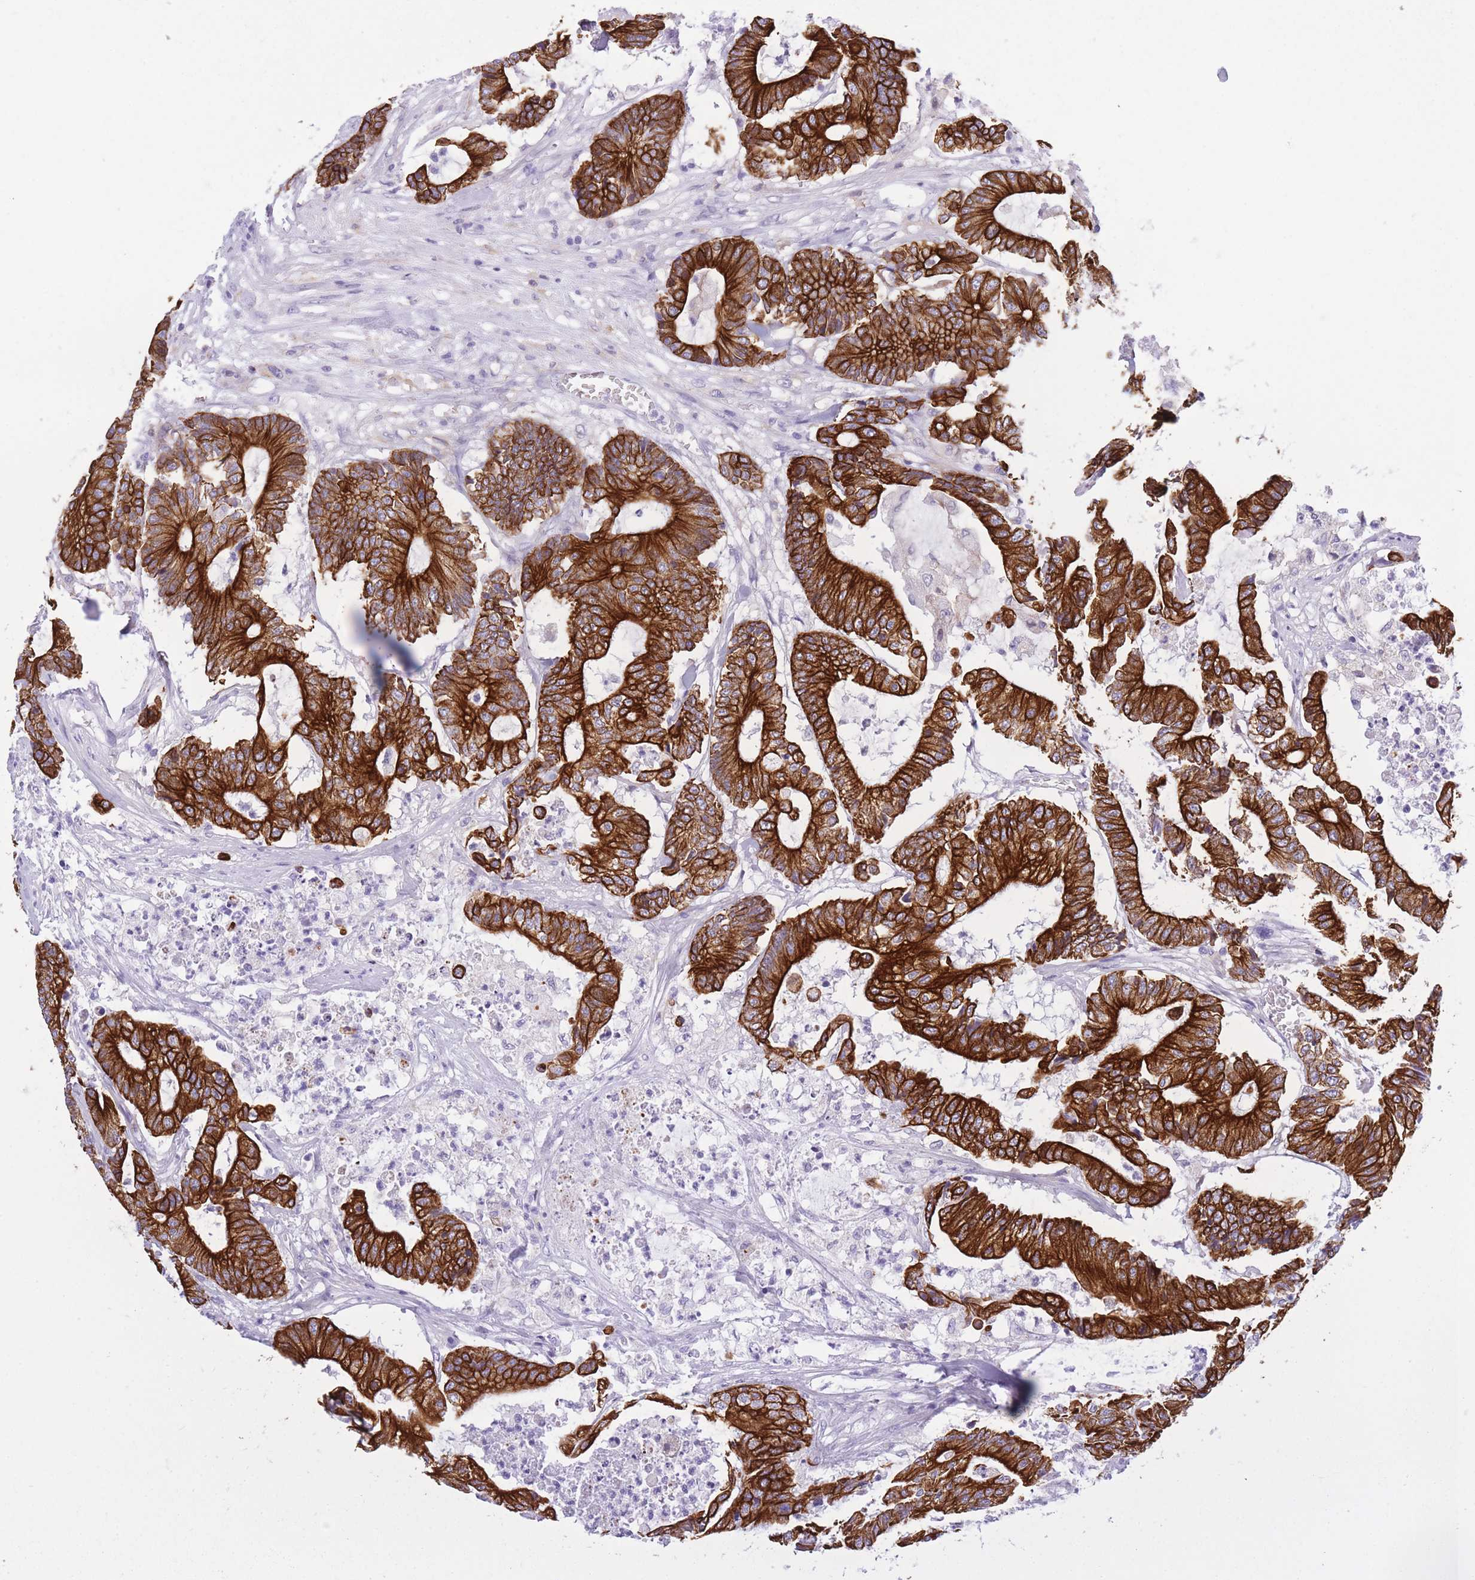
{"staining": {"intensity": "strong", "quantity": ">75%", "location": "cytoplasmic/membranous"}, "tissue": "colorectal cancer", "cell_type": "Tumor cells", "image_type": "cancer", "snomed": [{"axis": "morphology", "description": "Adenocarcinoma, NOS"}, {"axis": "topography", "description": "Colon"}], "caption": "This micrograph demonstrates immunohistochemistry (IHC) staining of colorectal cancer (adenocarcinoma), with high strong cytoplasmic/membranous expression in approximately >75% of tumor cells.", "gene": "RADX", "patient": {"sex": "female", "age": 84}}